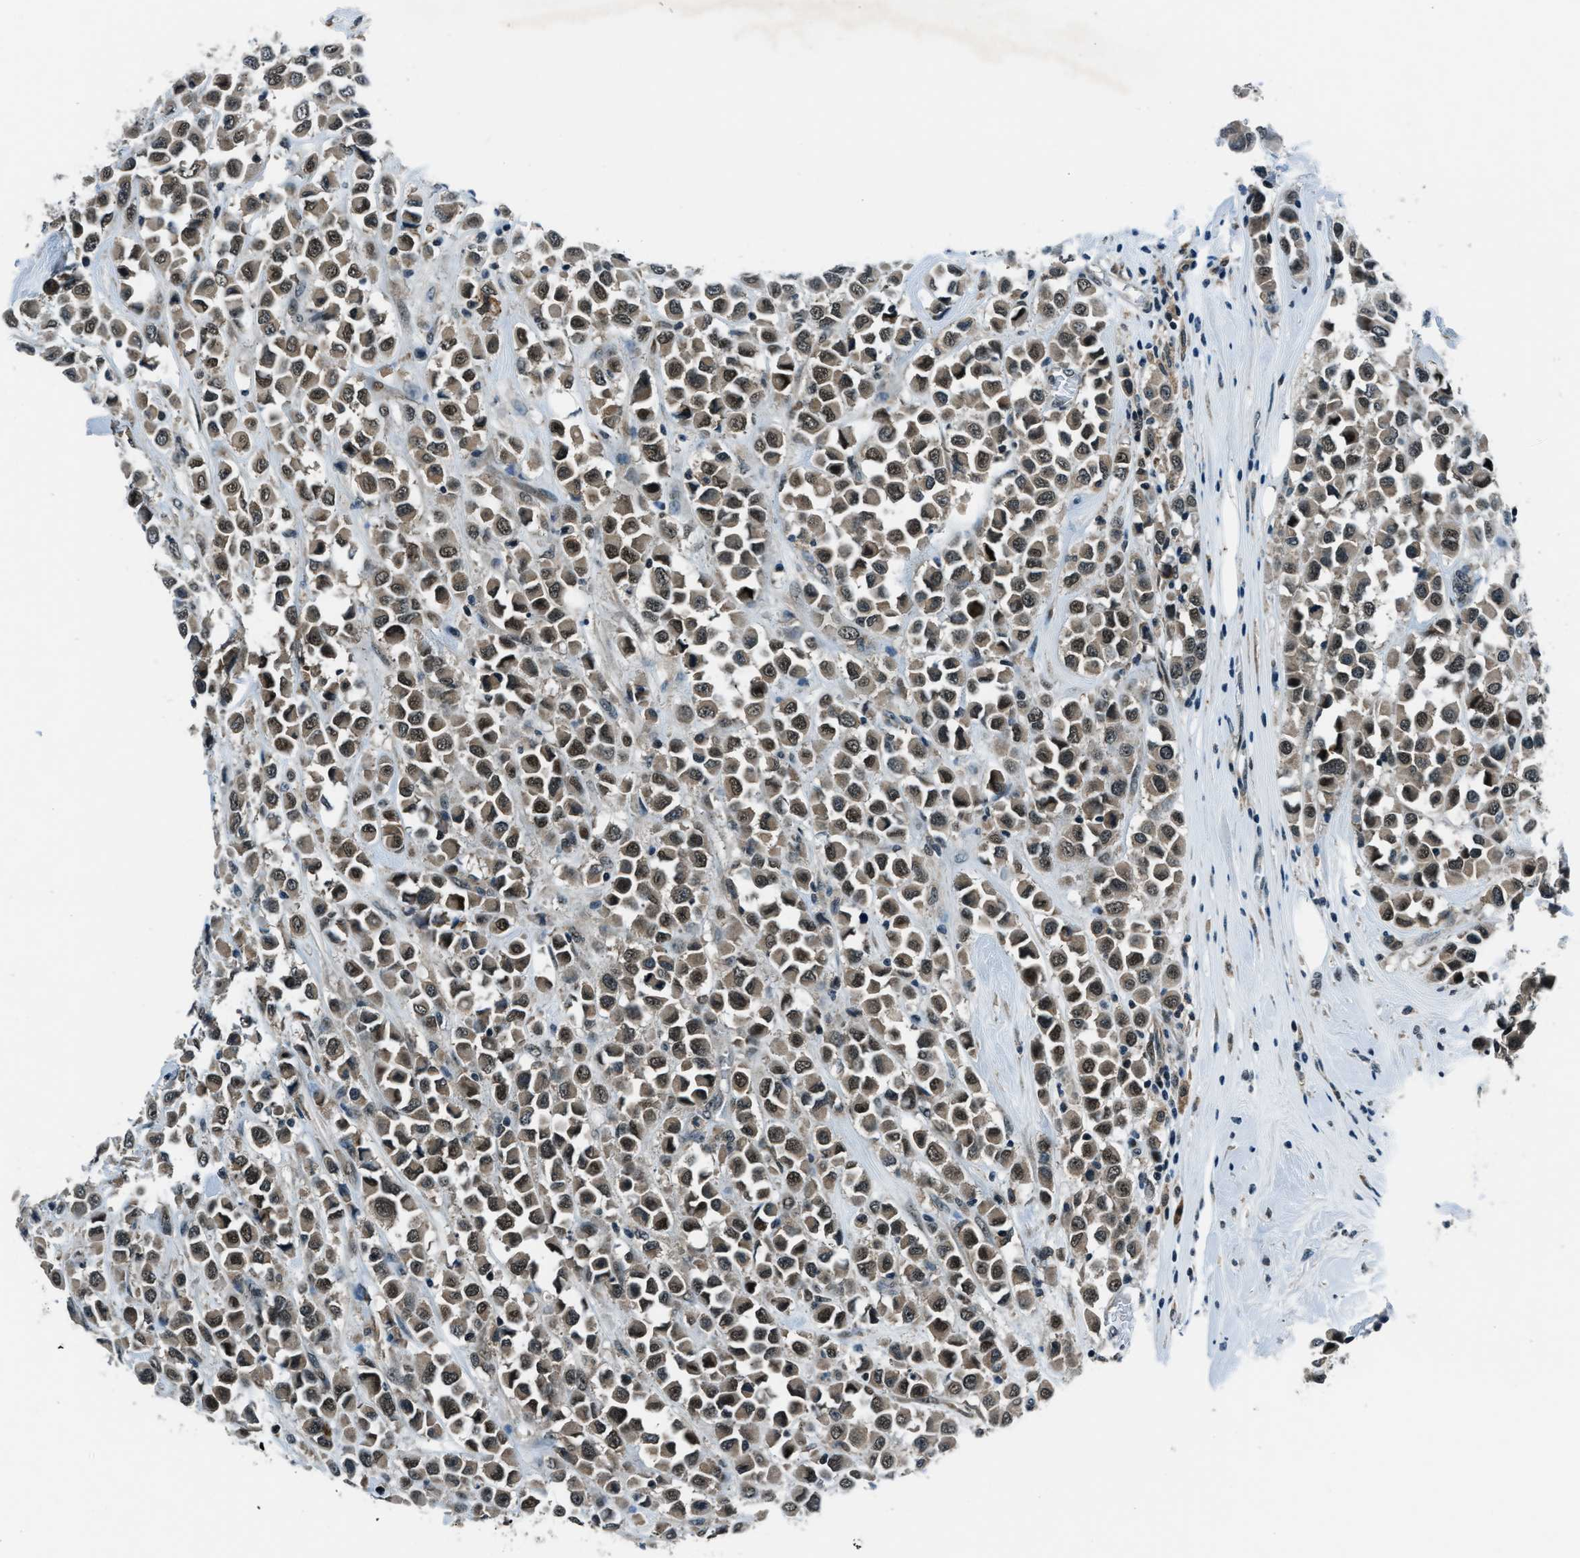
{"staining": {"intensity": "moderate", "quantity": ">75%", "location": "cytoplasmic/membranous,nuclear"}, "tissue": "breast cancer", "cell_type": "Tumor cells", "image_type": "cancer", "snomed": [{"axis": "morphology", "description": "Duct carcinoma"}, {"axis": "topography", "description": "Breast"}], "caption": "Invasive ductal carcinoma (breast) tissue displays moderate cytoplasmic/membranous and nuclear staining in about >75% of tumor cells", "gene": "ACTL9", "patient": {"sex": "female", "age": 61}}